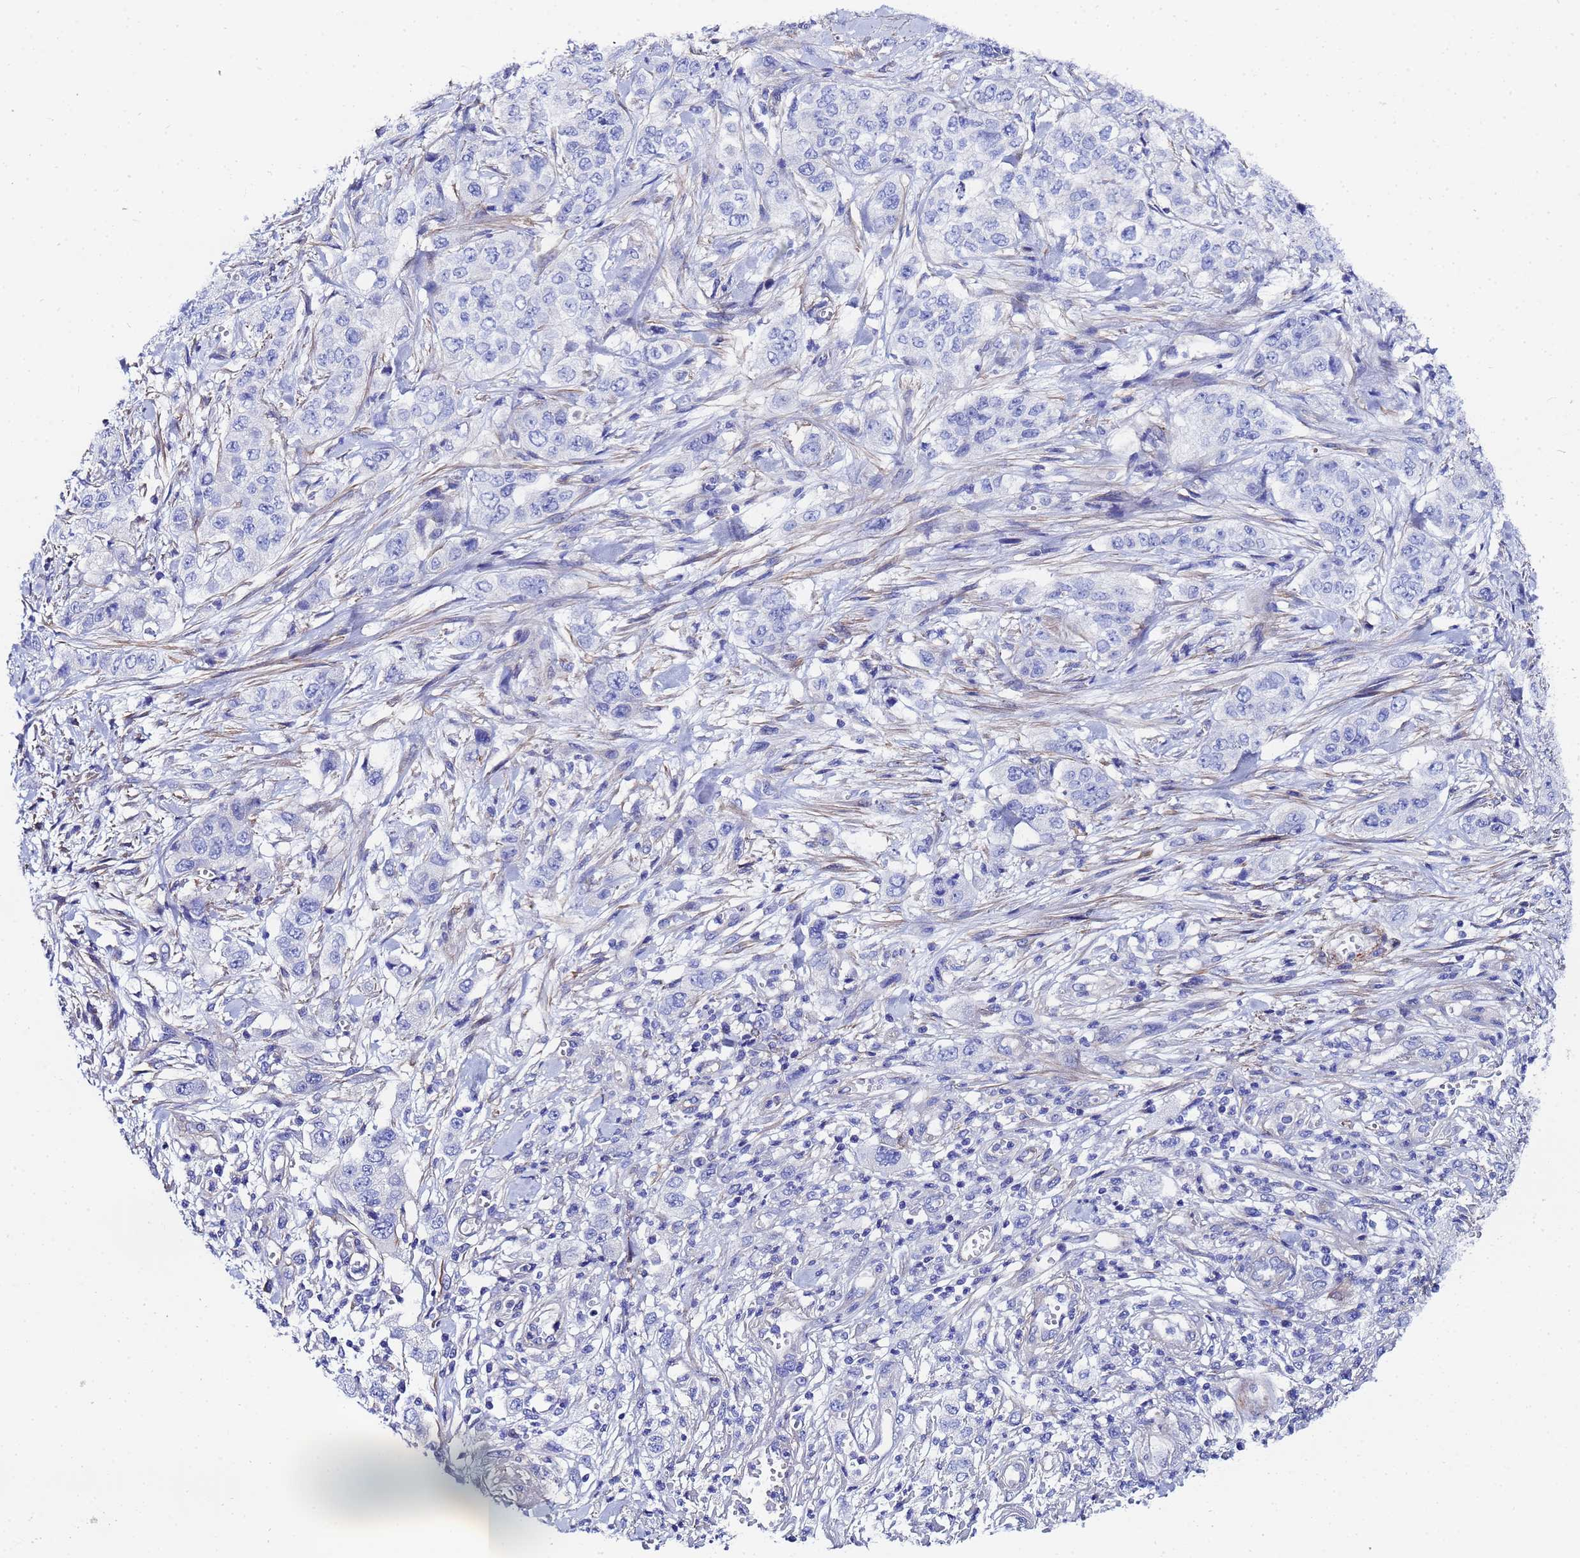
{"staining": {"intensity": "negative", "quantity": "none", "location": "none"}, "tissue": "stomach cancer", "cell_type": "Tumor cells", "image_type": "cancer", "snomed": [{"axis": "morphology", "description": "Adenocarcinoma, NOS"}, {"axis": "topography", "description": "Stomach, upper"}], "caption": "IHC of adenocarcinoma (stomach) reveals no positivity in tumor cells.", "gene": "RAB39B", "patient": {"sex": "male", "age": 62}}